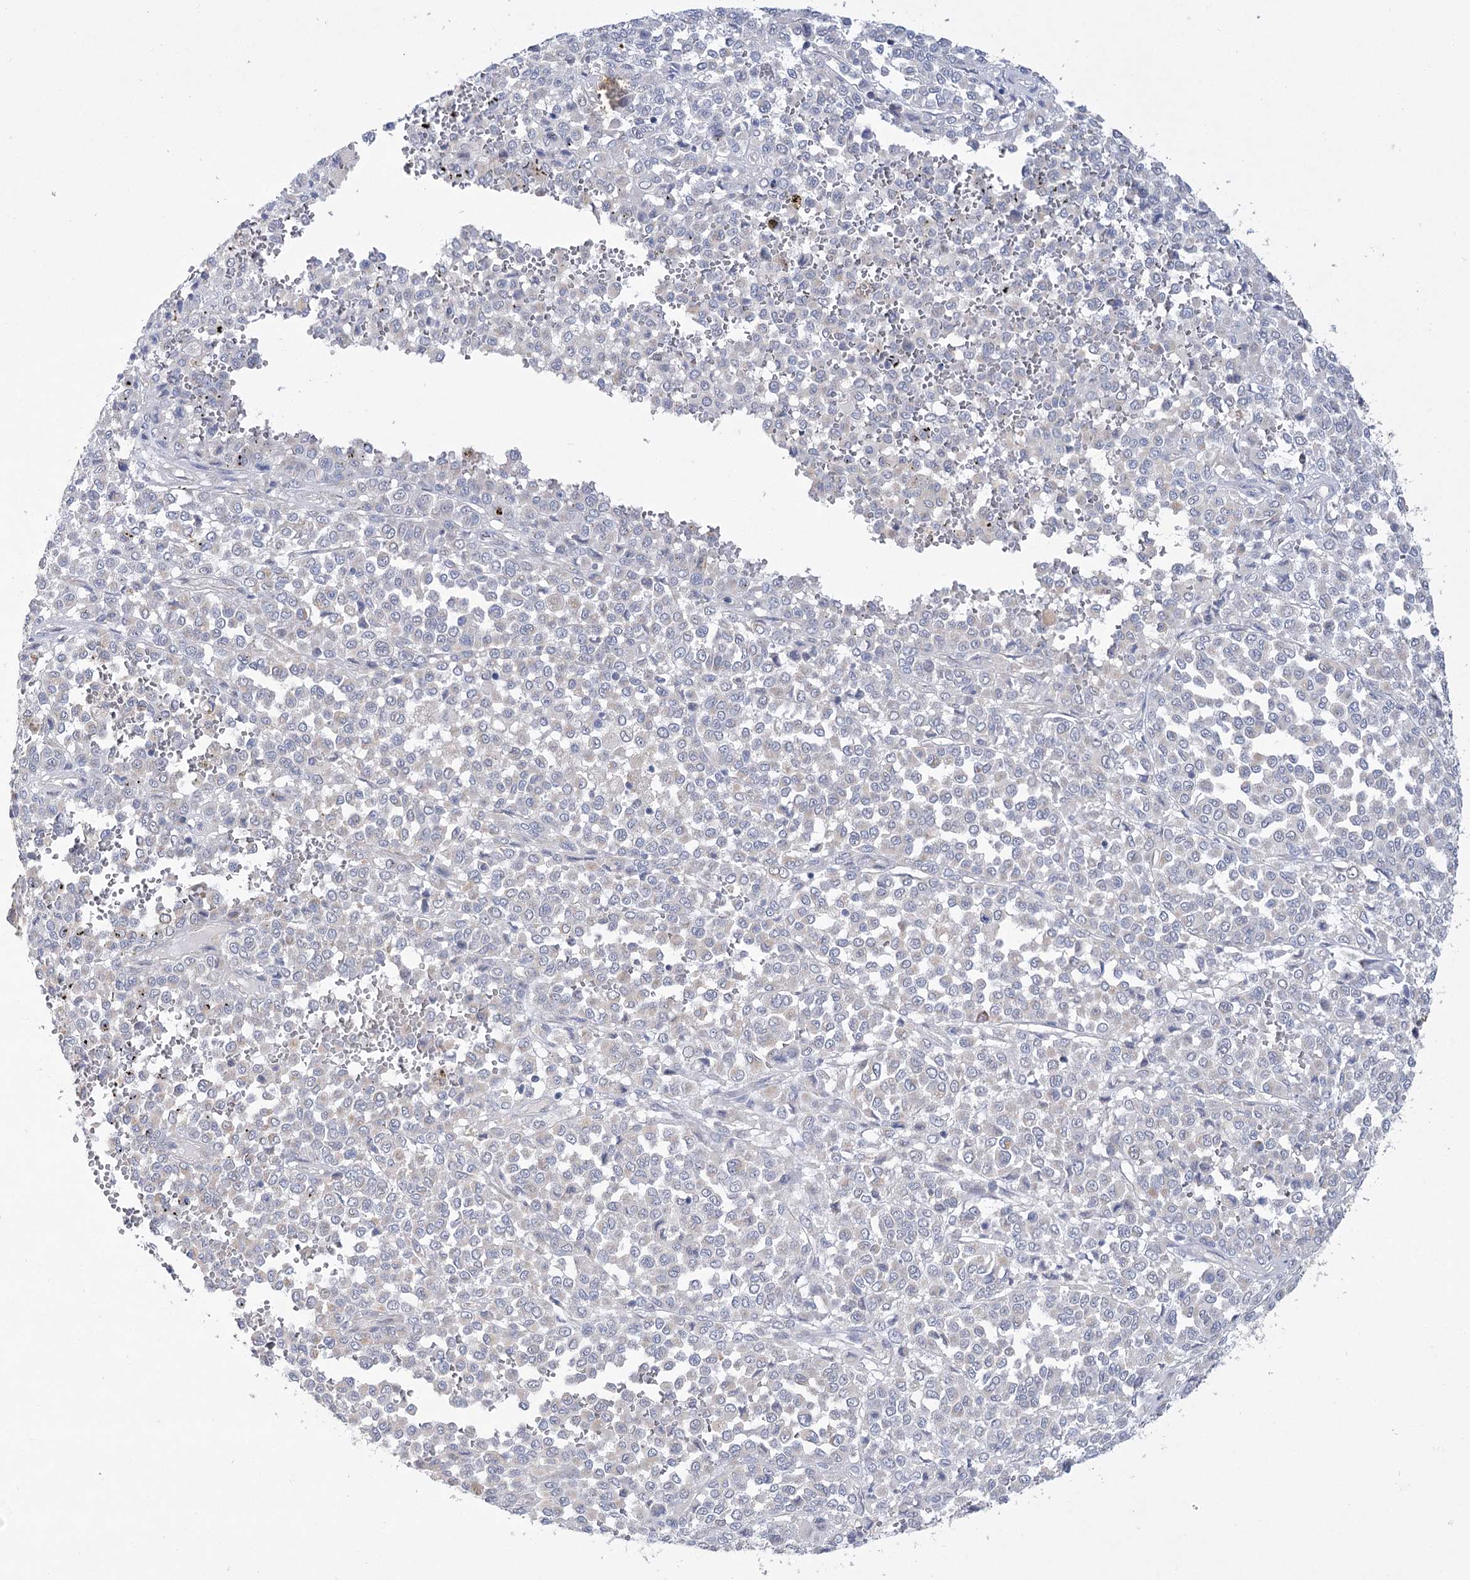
{"staining": {"intensity": "negative", "quantity": "none", "location": "none"}, "tissue": "melanoma", "cell_type": "Tumor cells", "image_type": "cancer", "snomed": [{"axis": "morphology", "description": "Malignant melanoma, Metastatic site"}, {"axis": "topography", "description": "Pancreas"}], "caption": "A high-resolution histopathology image shows immunohistochemistry staining of melanoma, which demonstrates no significant positivity in tumor cells.", "gene": "ECHDC3", "patient": {"sex": "female", "age": 30}}